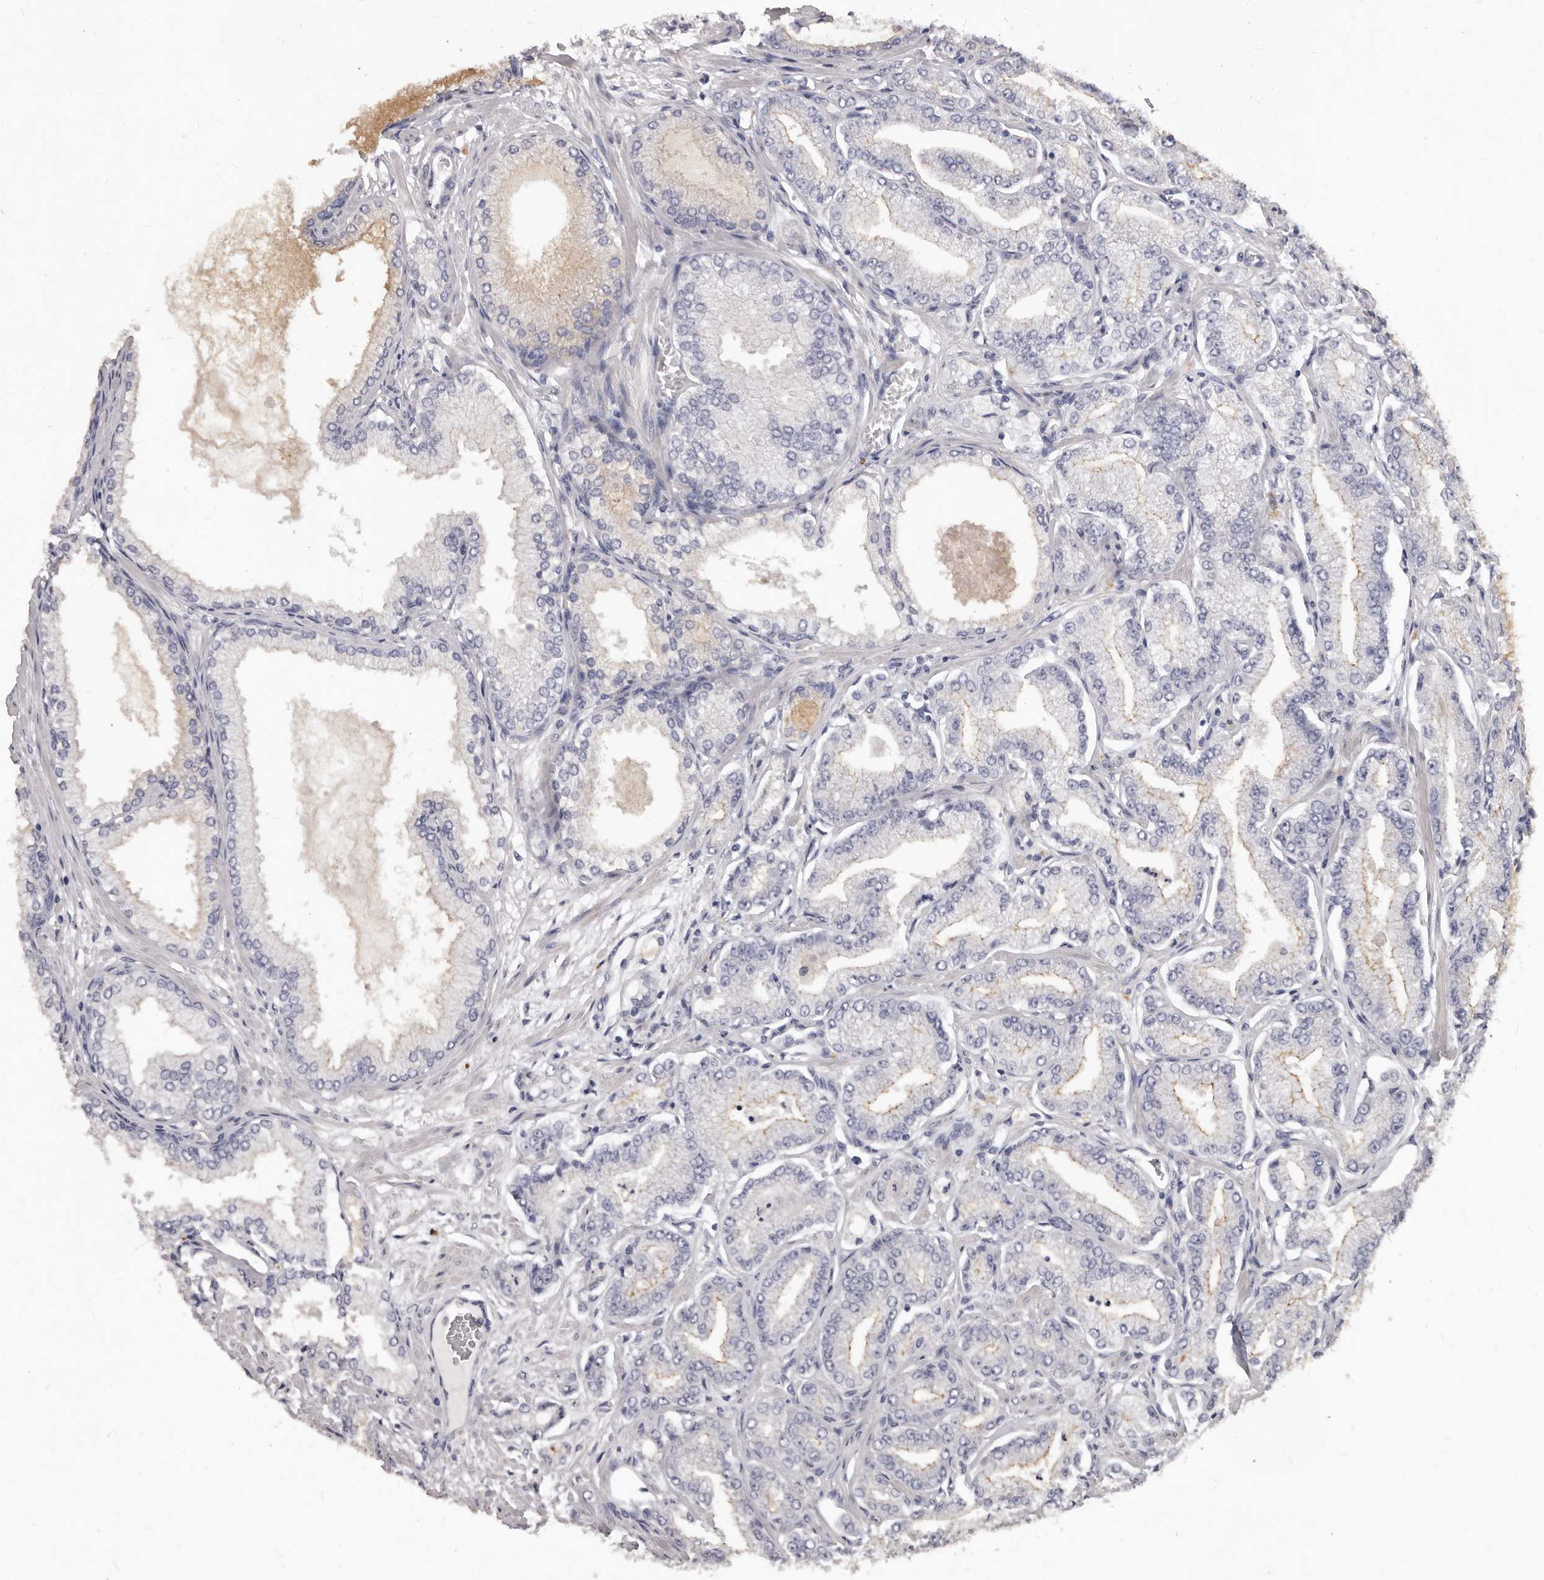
{"staining": {"intensity": "negative", "quantity": "none", "location": "none"}, "tissue": "prostate cancer", "cell_type": "Tumor cells", "image_type": "cancer", "snomed": [{"axis": "morphology", "description": "Adenocarcinoma, Low grade"}, {"axis": "topography", "description": "Prostate"}], "caption": "Immunohistochemical staining of prostate low-grade adenocarcinoma reveals no significant expression in tumor cells.", "gene": "GPRC5C", "patient": {"sex": "male", "age": 63}}